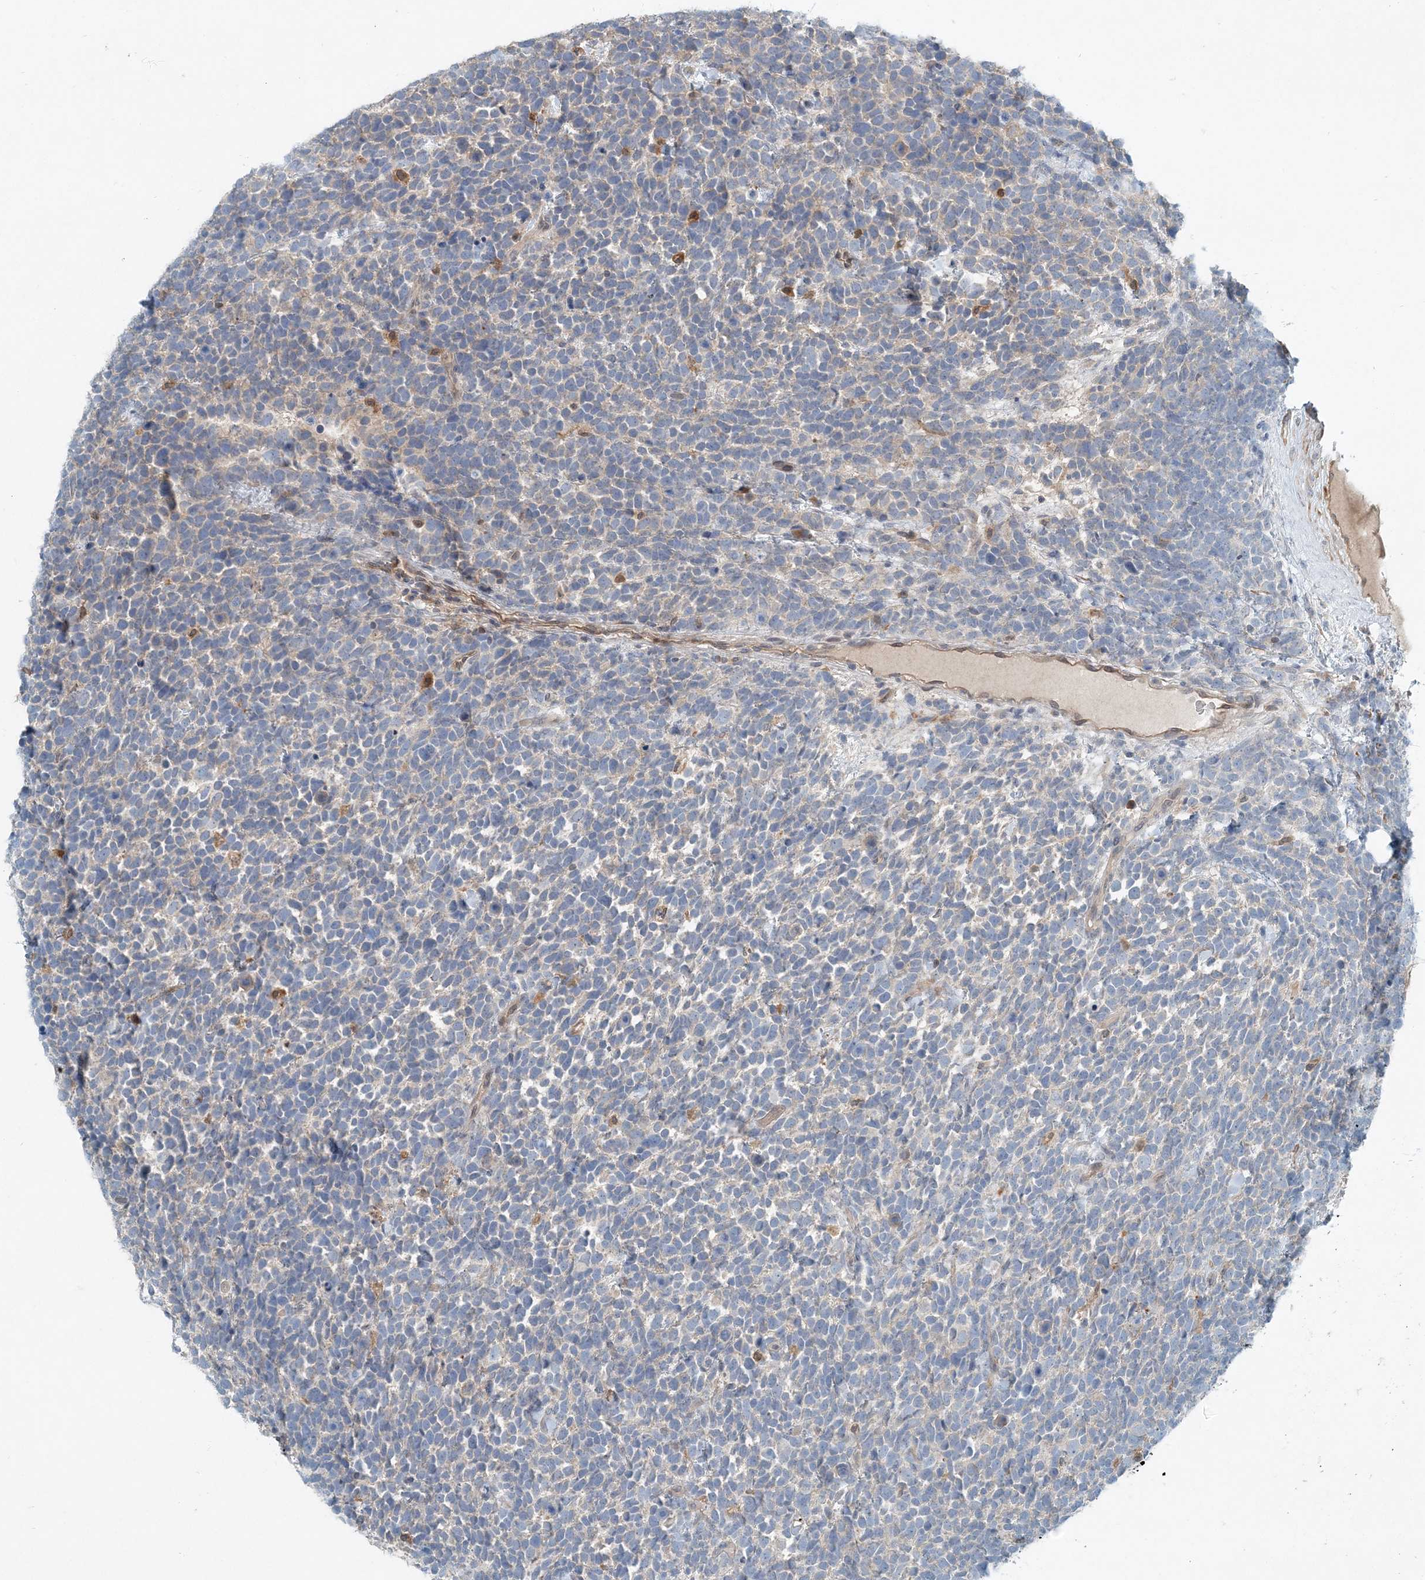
{"staining": {"intensity": "negative", "quantity": "none", "location": "none"}, "tissue": "urothelial cancer", "cell_type": "Tumor cells", "image_type": "cancer", "snomed": [{"axis": "morphology", "description": "Urothelial carcinoma, High grade"}, {"axis": "topography", "description": "Urinary bladder"}], "caption": "IHC histopathology image of neoplastic tissue: urothelial carcinoma (high-grade) stained with DAB displays no significant protein expression in tumor cells. (DAB (3,3'-diaminobenzidine) immunohistochemistry with hematoxylin counter stain).", "gene": "ARMH1", "patient": {"sex": "female", "age": 82}}